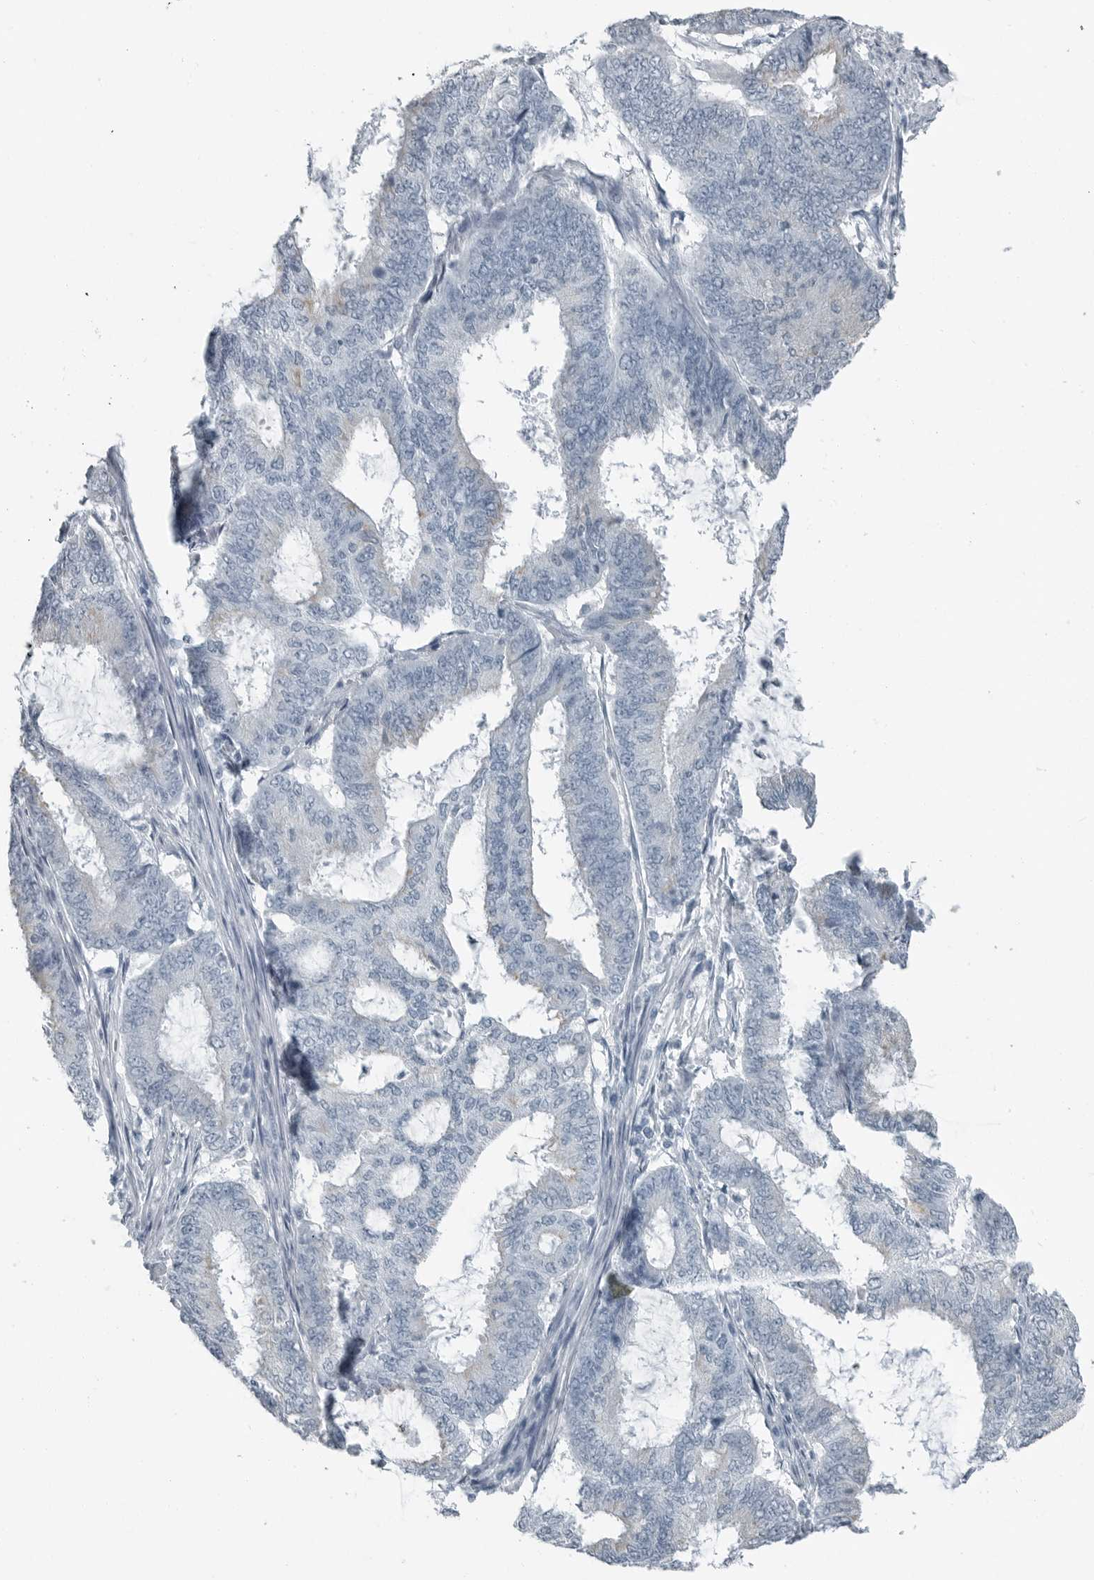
{"staining": {"intensity": "negative", "quantity": "none", "location": "none"}, "tissue": "endometrial cancer", "cell_type": "Tumor cells", "image_type": "cancer", "snomed": [{"axis": "morphology", "description": "Adenocarcinoma, NOS"}, {"axis": "topography", "description": "Endometrium"}], "caption": "Endometrial cancer was stained to show a protein in brown. There is no significant expression in tumor cells.", "gene": "FABP6", "patient": {"sex": "female", "age": 49}}